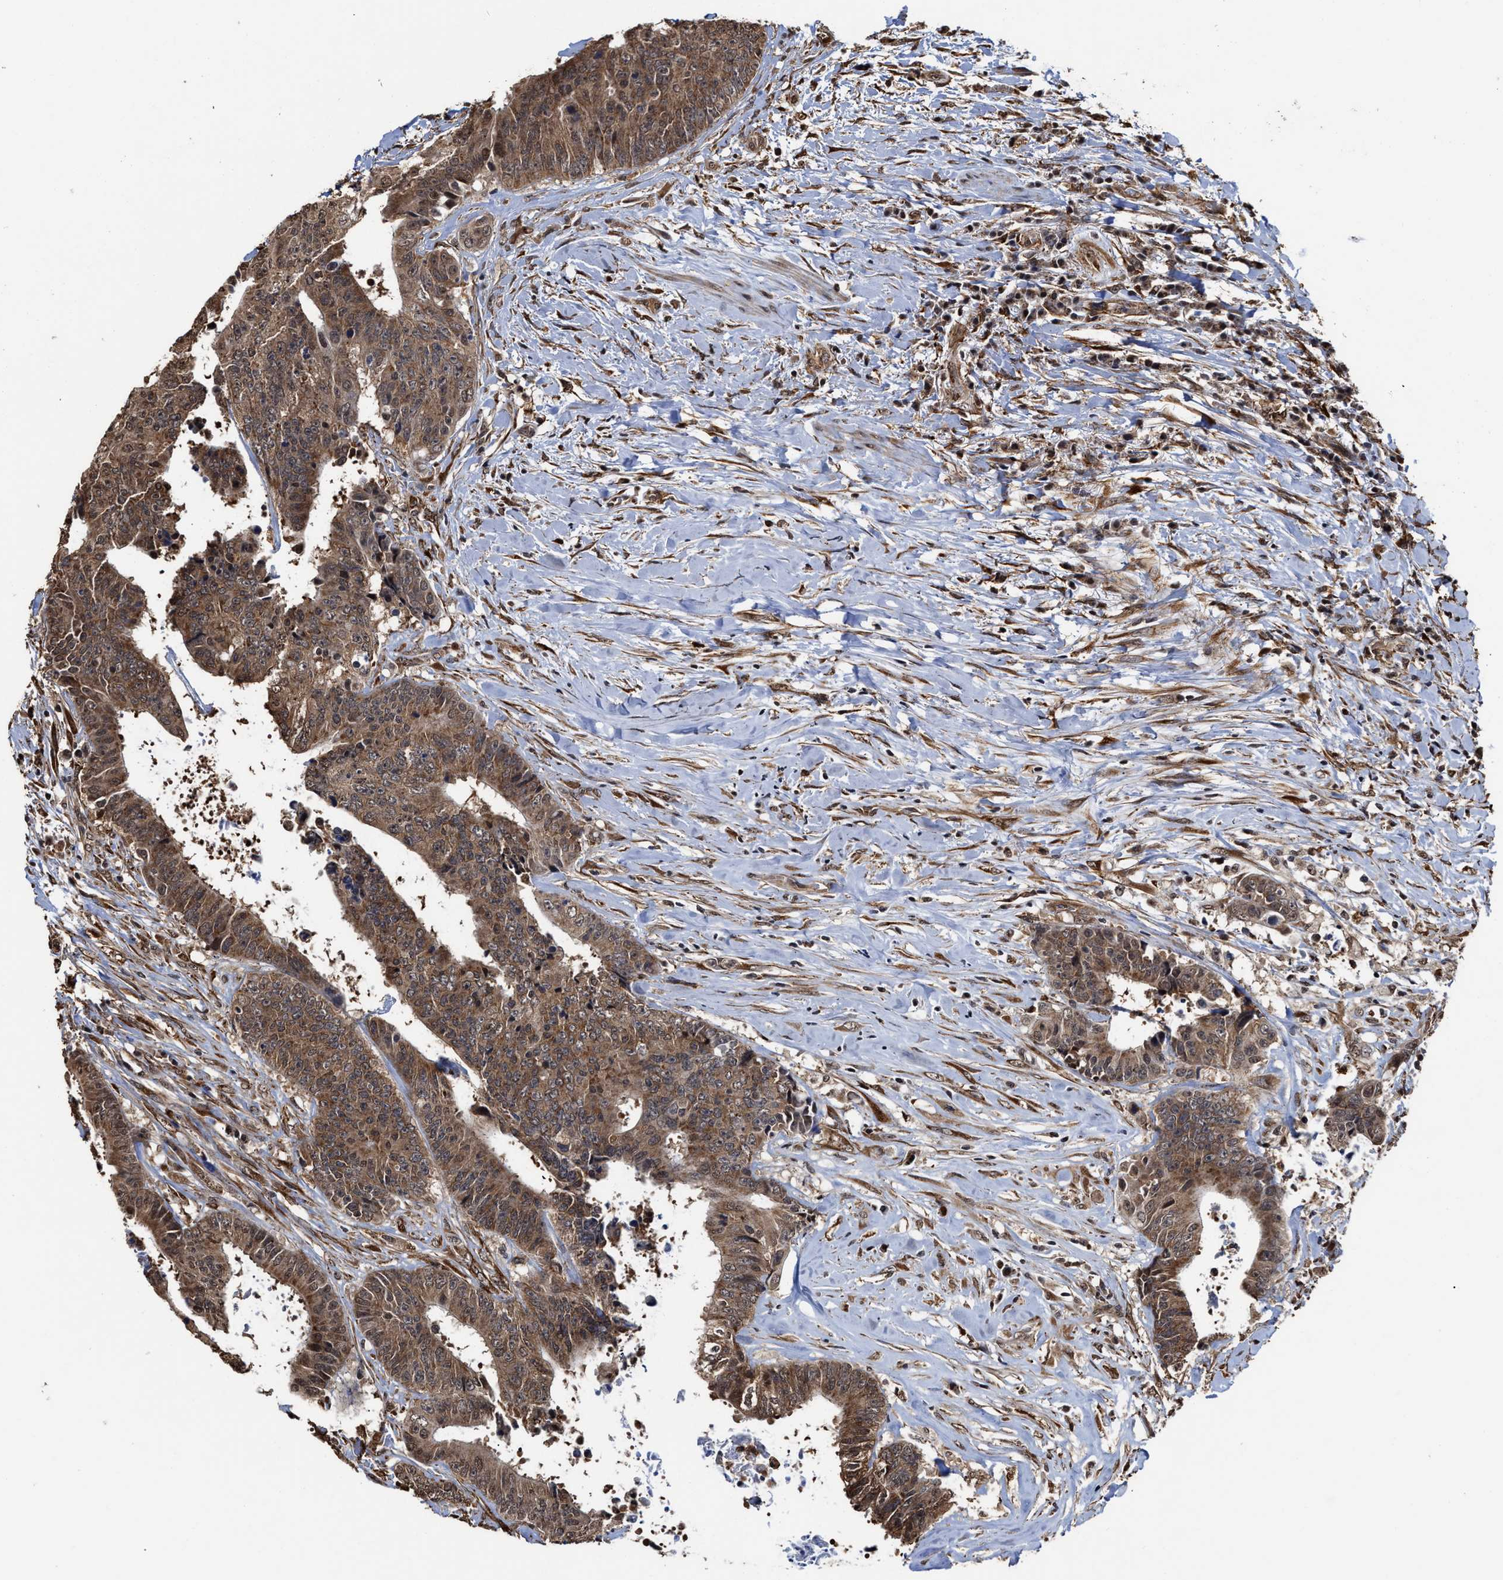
{"staining": {"intensity": "moderate", "quantity": ">75%", "location": "cytoplasmic/membranous"}, "tissue": "colorectal cancer", "cell_type": "Tumor cells", "image_type": "cancer", "snomed": [{"axis": "morphology", "description": "Adenocarcinoma, NOS"}, {"axis": "topography", "description": "Rectum"}], "caption": "Moderate cytoplasmic/membranous protein staining is present in approximately >75% of tumor cells in colorectal cancer (adenocarcinoma).", "gene": "SEPTIN2", "patient": {"sex": "male", "age": 72}}